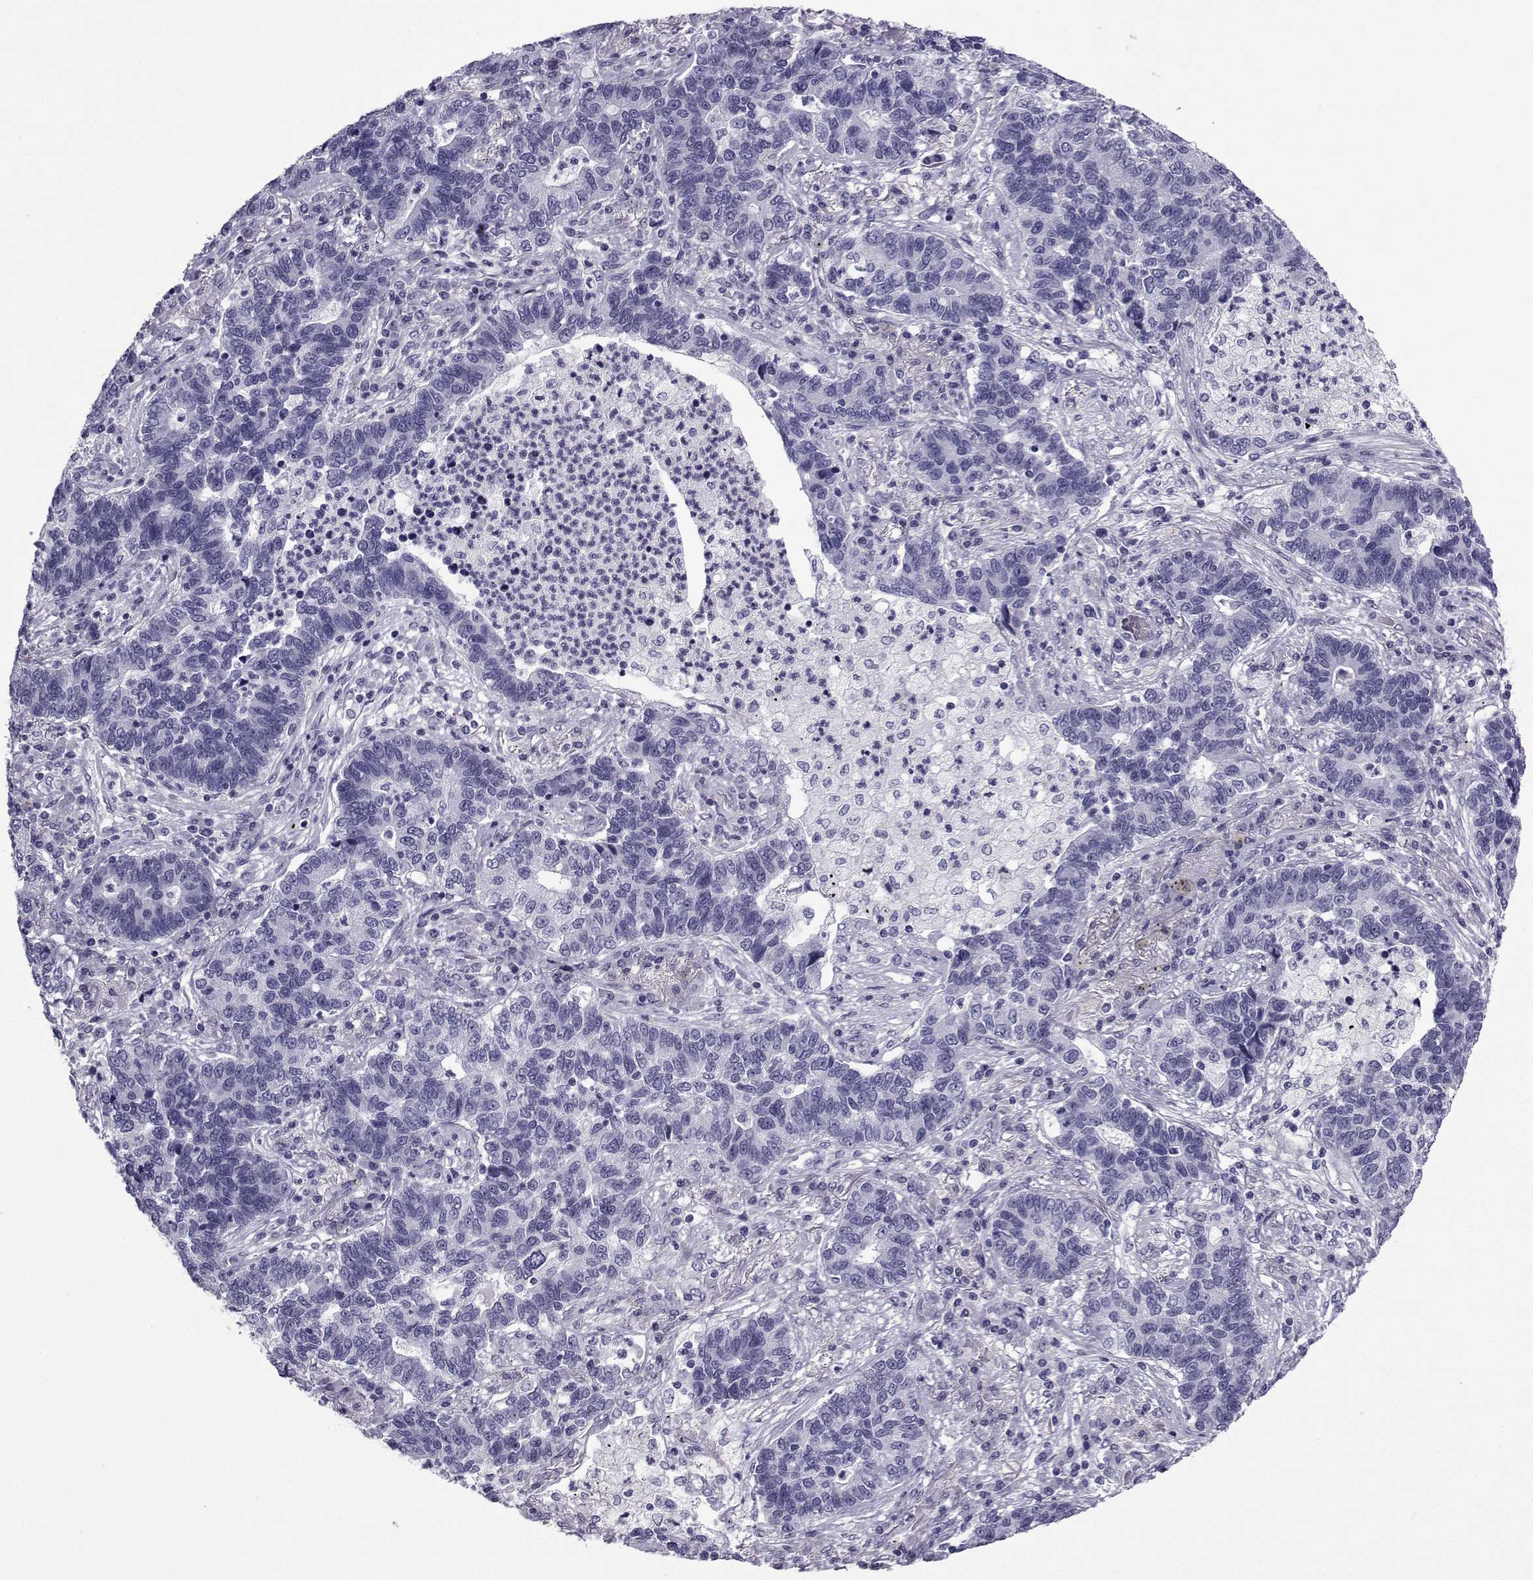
{"staining": {"intensity": "negative", "quantity": "none", "location": "none"}, "tissue": "lung cancer", "cell_type": "Tumor cells", "image_type": "cancer", "snomed": [{"axis": "morphology", "description": "Adenocarcinoma, NOS"}, {"axis": "topography", "description": "Lung"}], "caption": "A photomicrograph of human lung adenocarcinoma is negative for staining in tumor cells.", "gene": "SPANXD", "patient": {"sex": "female", "age": 57}}